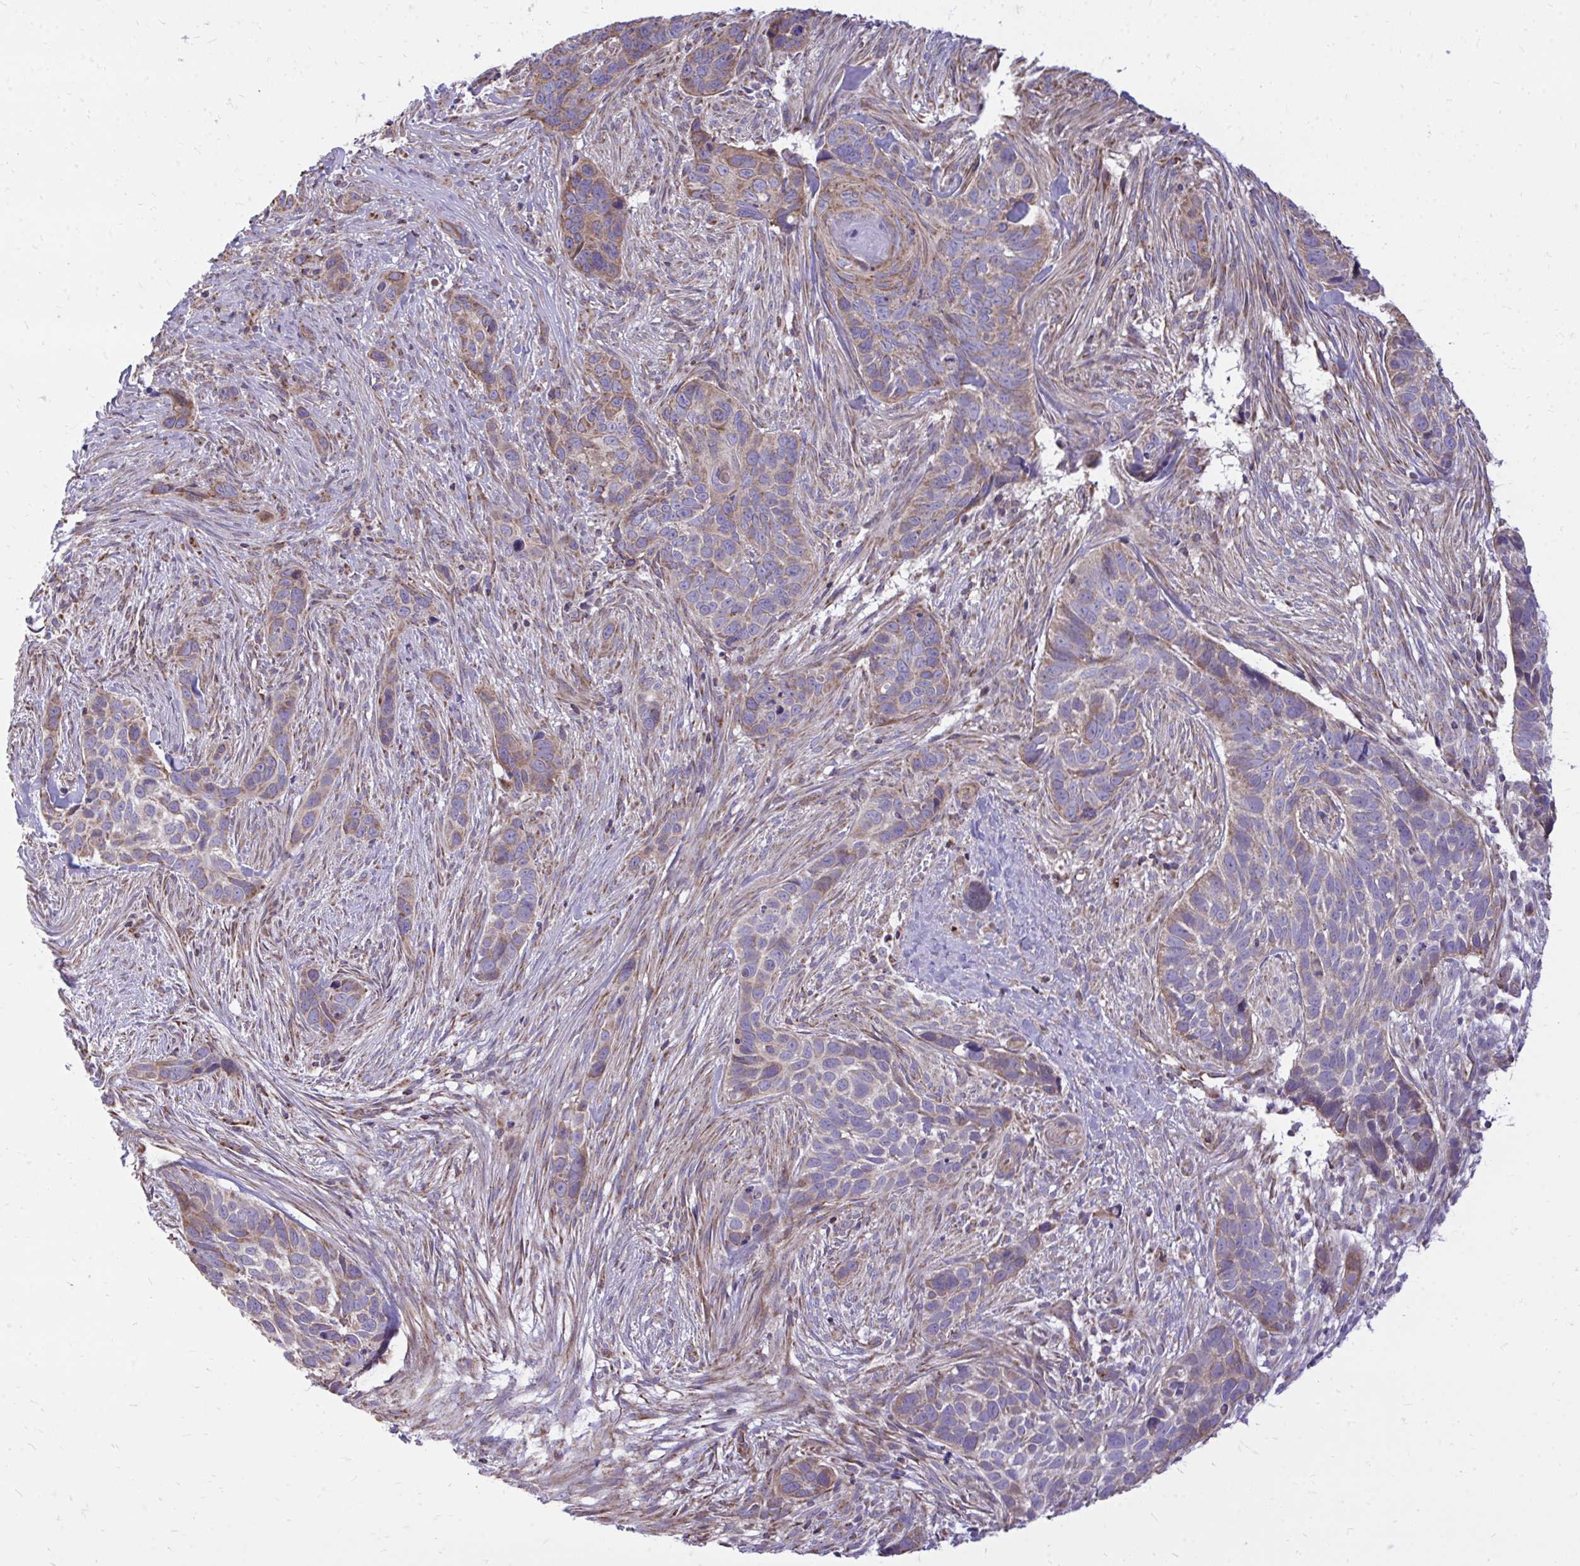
{"staining": {"intensity": "weak", "quantity": "25%-75%", "location": "cytoplasmic/membranous"}, "tissue": "skin cancer", "cell_type": "Tumor cells", "image_type": "cancer", "snomed": [{"axis": "morphology", "description": "Basal cell carcinoma"}, {"axis": "topography", "description": "Skin"}], "caption": "The photomicrograph displays staining of skin basal cell carcinoma, revealing weak cytoplasmic/membranous protein expression (brown color) within tumor cells.", "gene": "ATP13A2", "patient": {"sex": "female", "age": 82}}